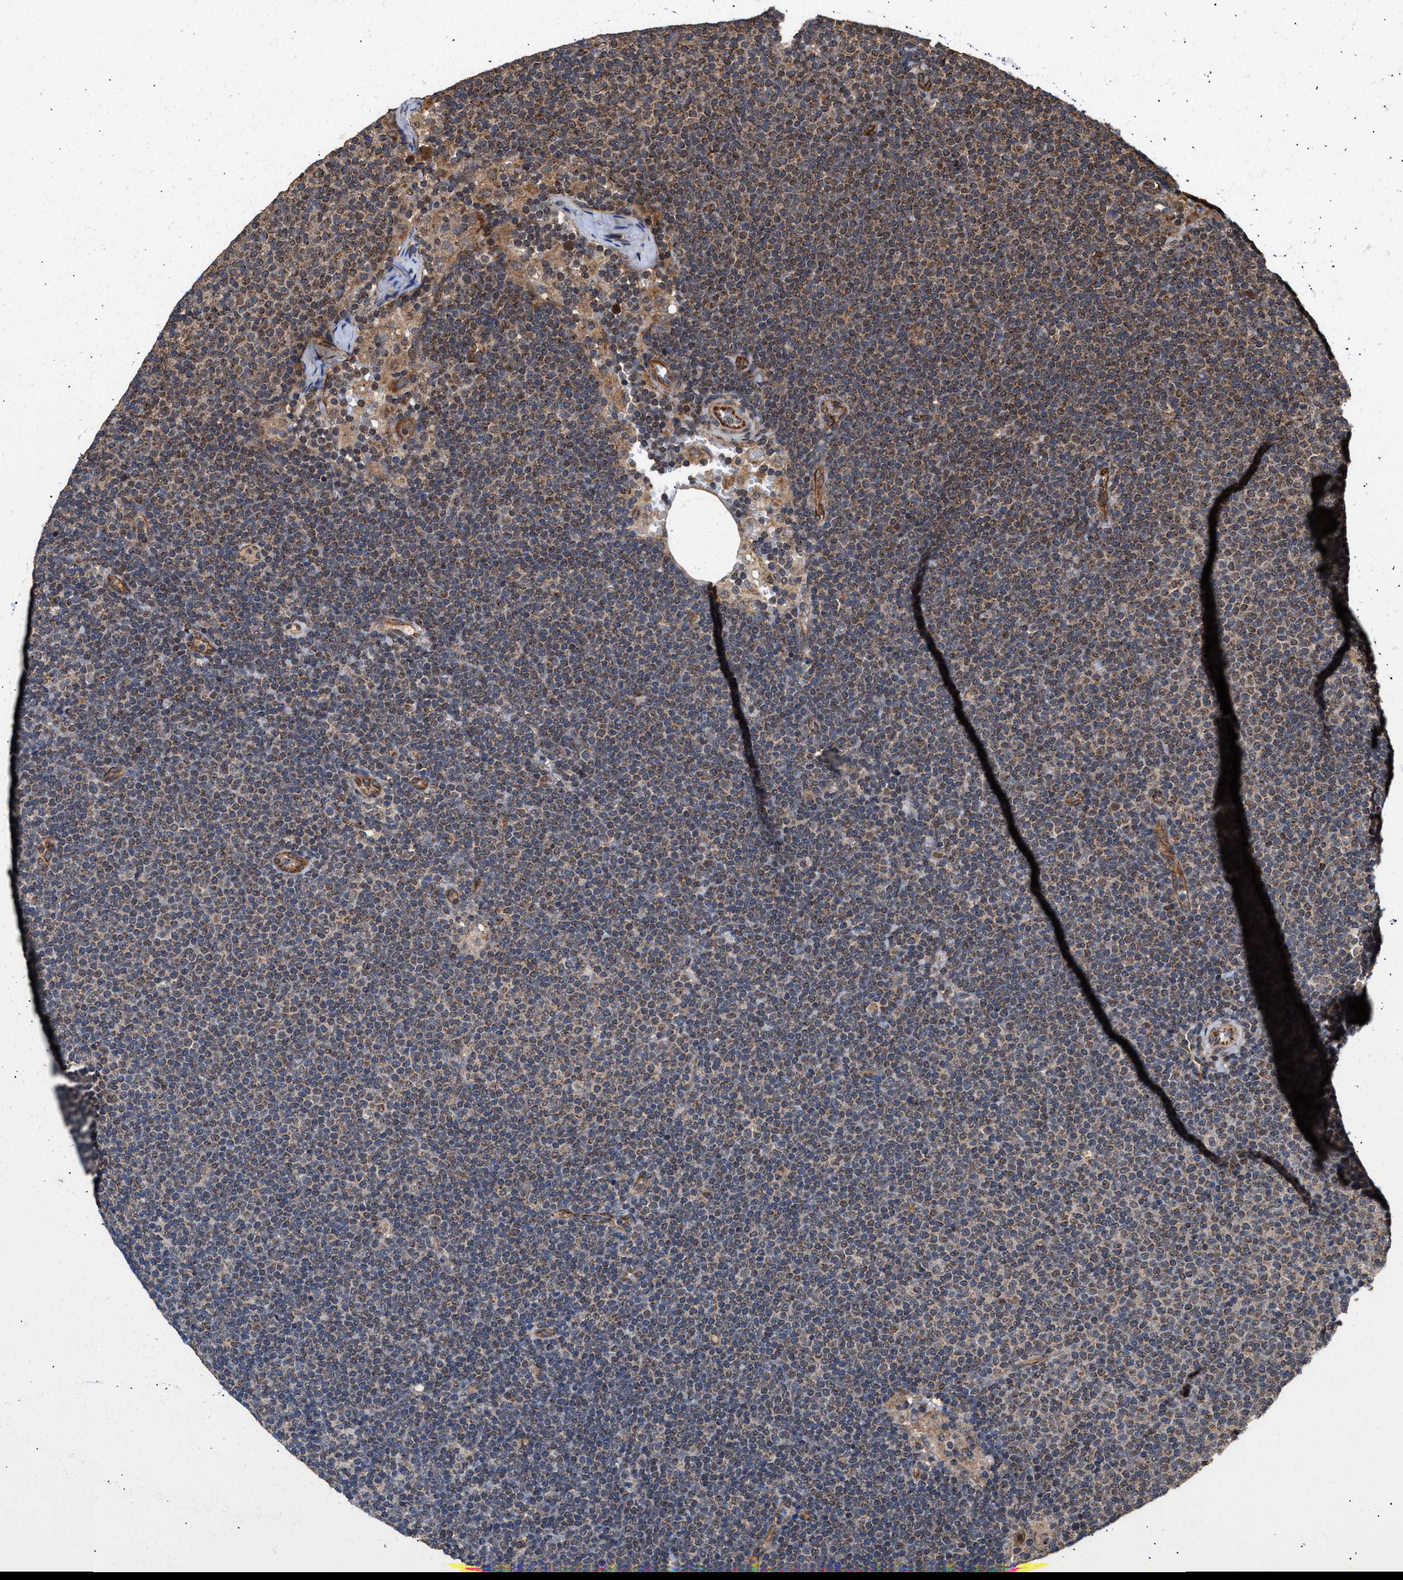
{"staining": {"intensity": "moderate", "quantity": "25%-75%", "location": "cytoplasmic/membranous"}, "tissue": "lymphoma", "cell_type": "Tumor cells", "image_type": "cancer", "snomed": [{"axis": "morphology", "description": "Malignant lymphoma, non-Hodgkin's type, Low grade"}, {"axis": "topography", "description": "Lymph node"}], "caption": "Protein expression analysis of human lymphoma reveals moderate cytoplasmic/membranous expression in about 25%-75% of tumor cells.", "gene": "ZNHIT6", "patient": {"sex": "female", "age": 53}}